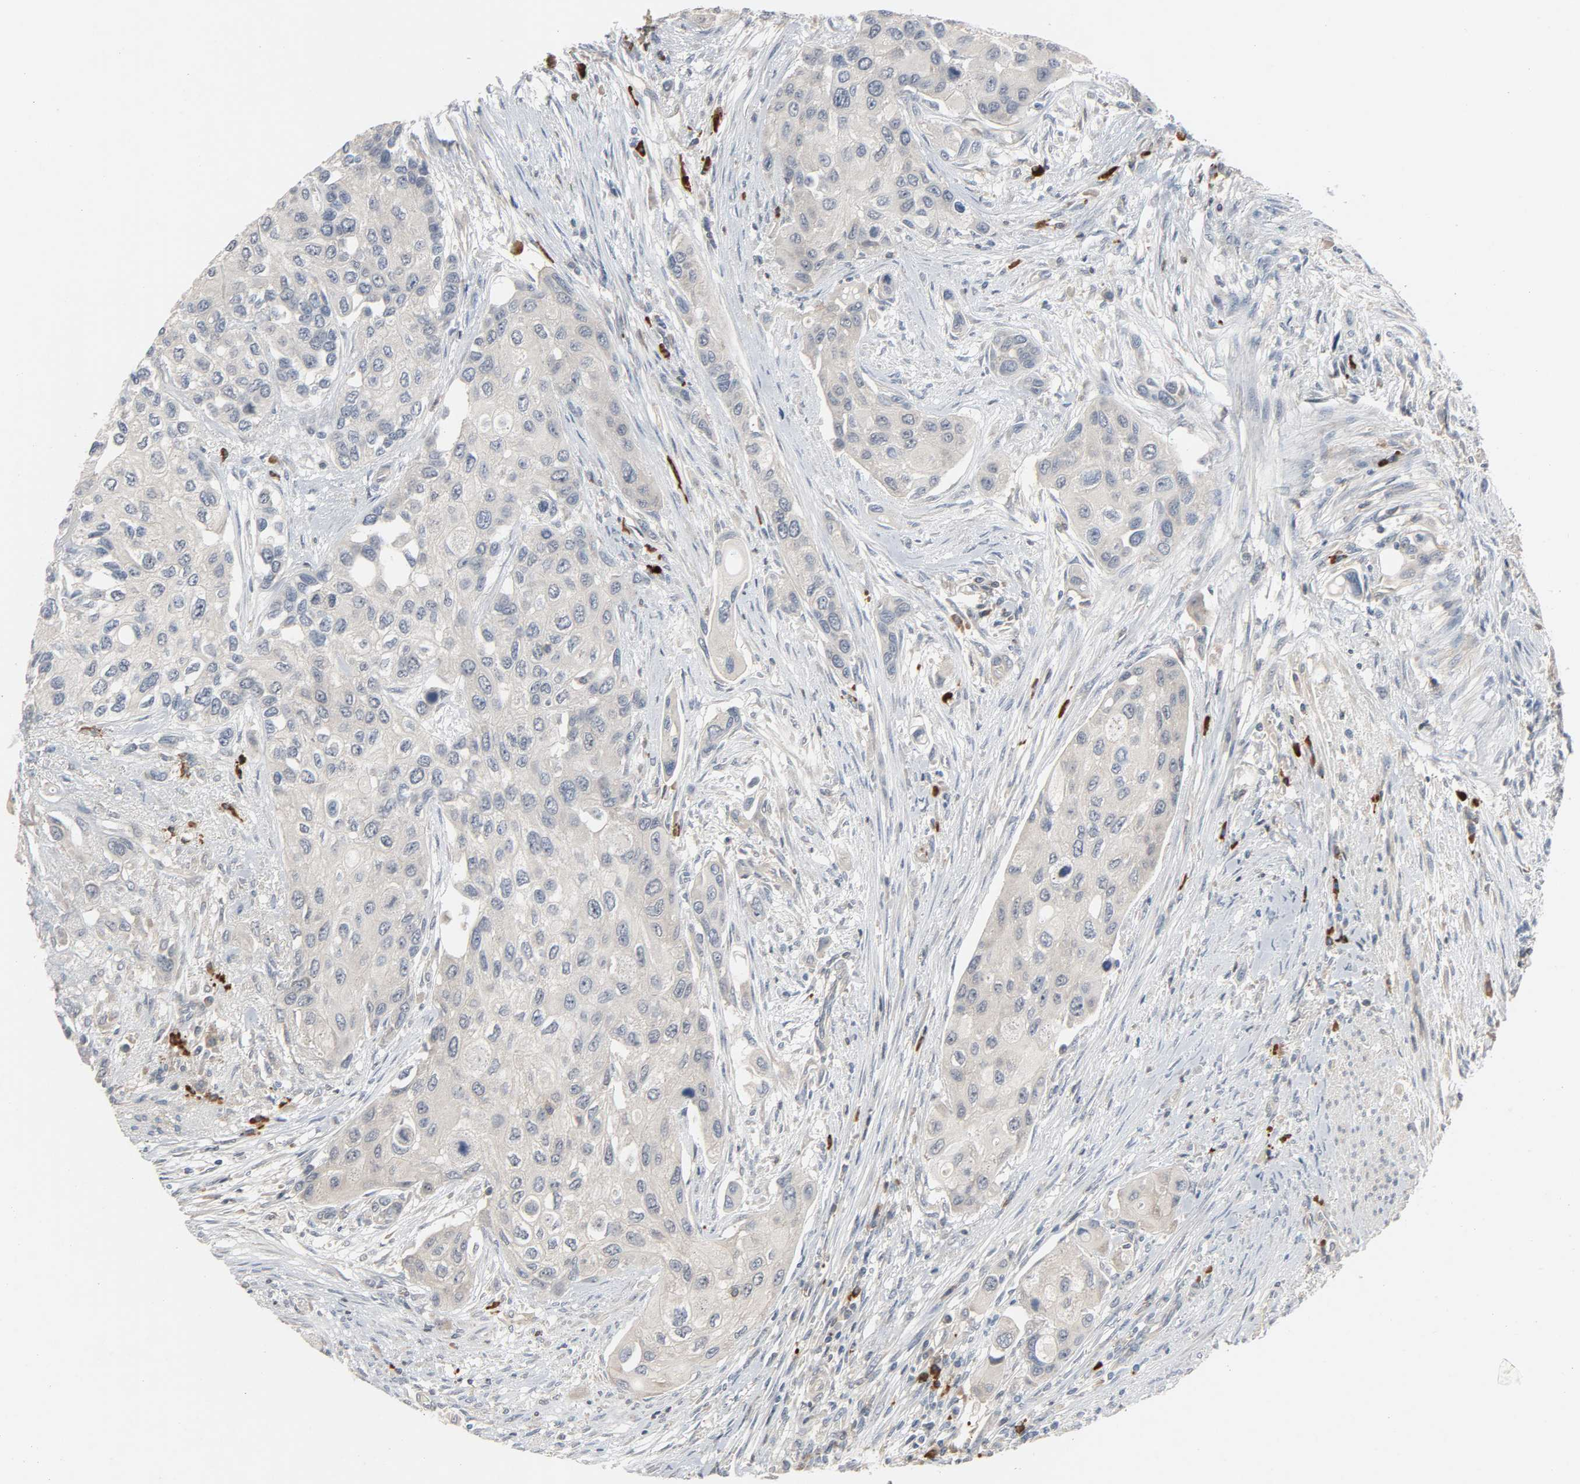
{"staining": {"intensity": "negative", "quantity": "none", "location": "none"}, "tissue": "urothelial cancer", "cell_type": "Tumor cells", "image_type": "cancer", "snomed": [{"axis": "morphology", "description": "Urothelial carcinoma, High grade"}, {"axis": "topography", "description": "Urinary bladder"}], "caption": "The immunohistochemistry photomicrograph has no significant staining in tumor cells of urothelial cancer tissue.", "gene": "CD4", "patient": {"sex": "female", "age": 56}}